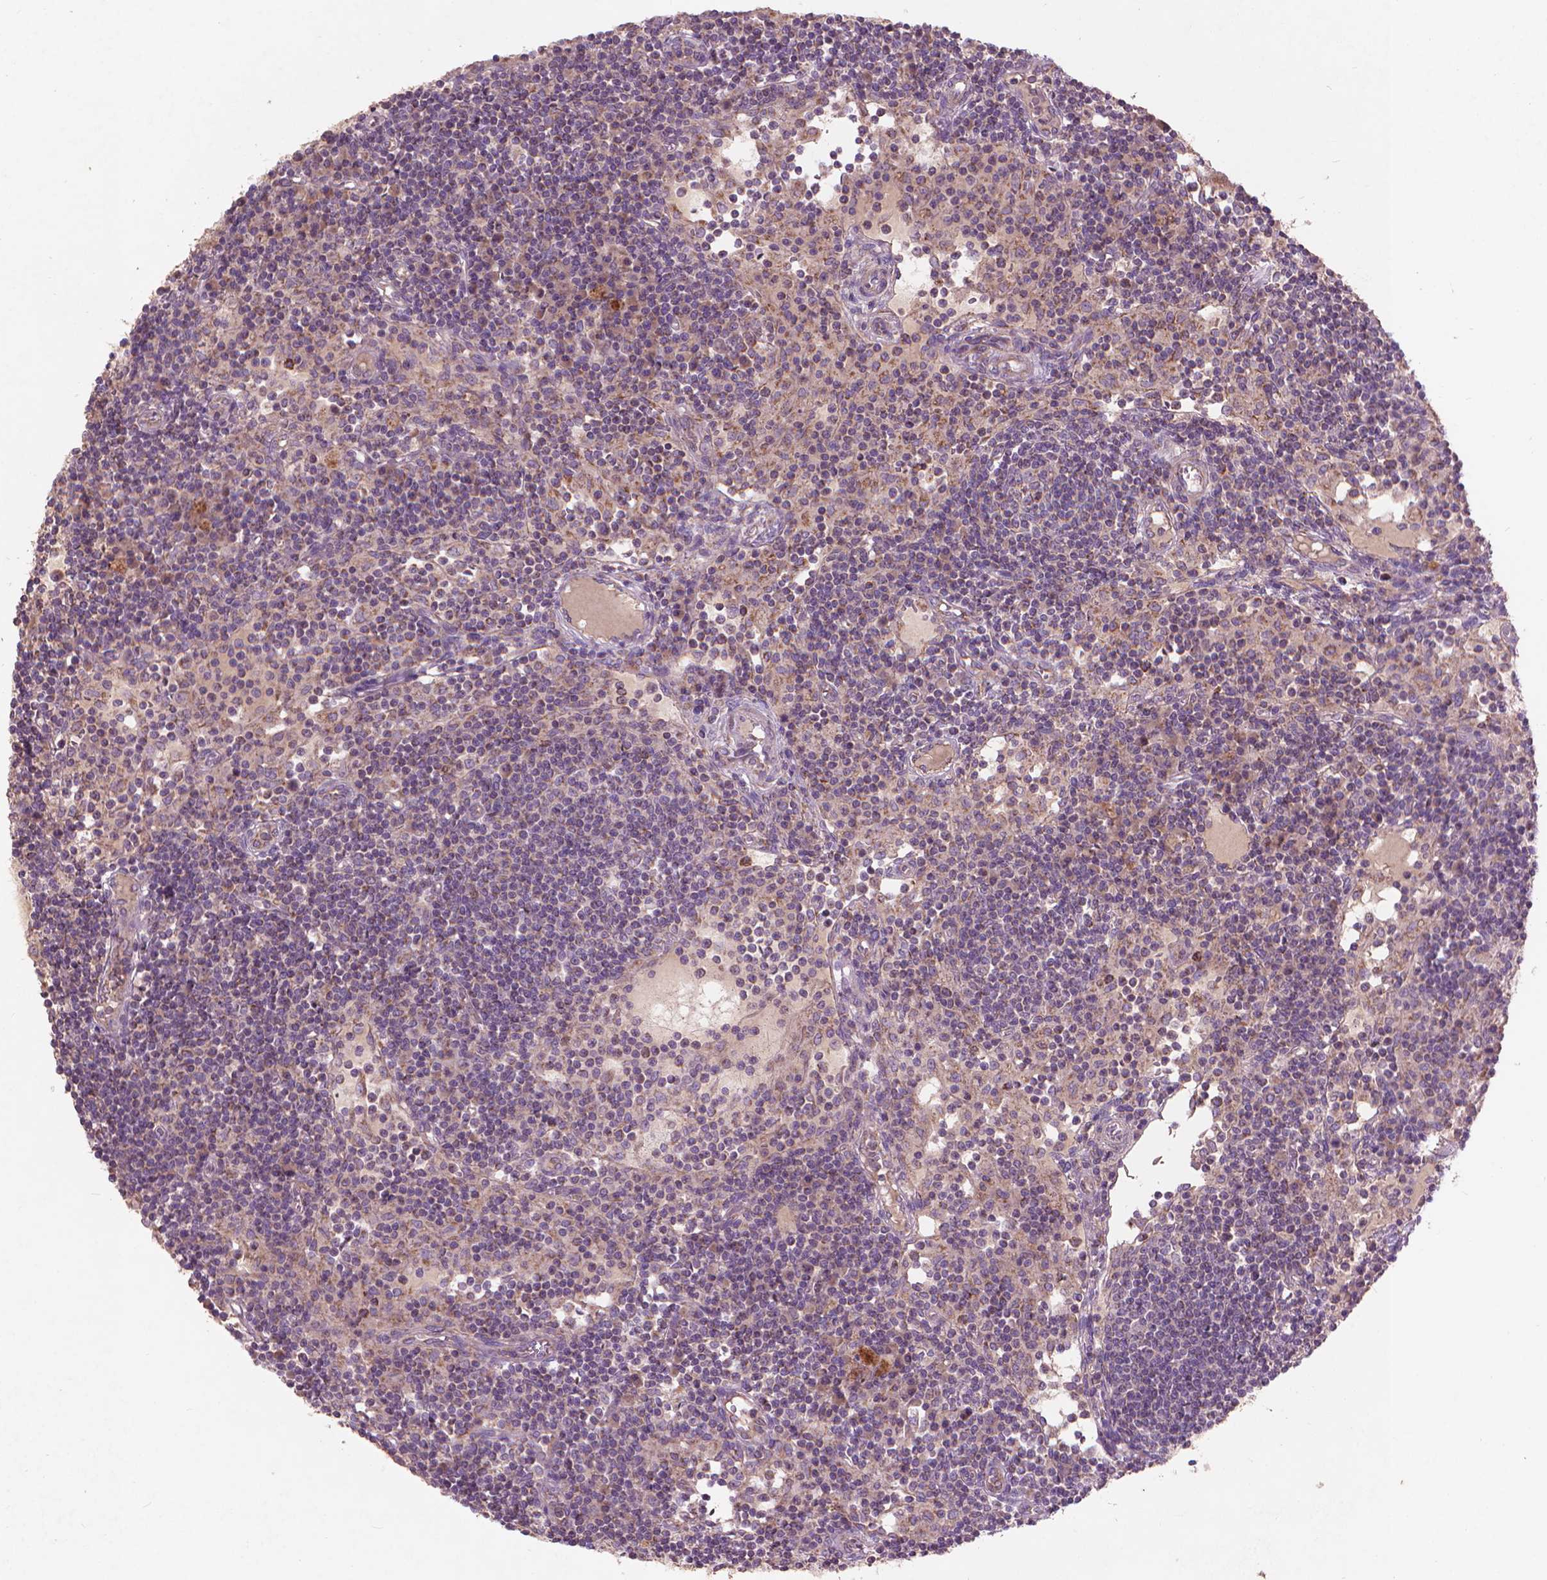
{"staining": {"intensity": "moderate", "quantity": "25%-75%", "location": "cytoplasmic/membranous"}, "tissue": "lymph node", "cell_type": "Germinal center cells", "image_type": "normal", "snomed": [{"axis": "morphology", "description": "Normal tissue, NOS"}, {"axis": "topography", "description": "Lymph node"}], "caption": "This photomicrograph displays benign lymph node stained with IHC to label a protein in brown. The cytoplasmic/membranous of germinal center cells show moderate positivity for the protein. Nuclei are counter-stained blue.", "gene": "NLRX1", "patient": {"sex": "female", "age": 72}}